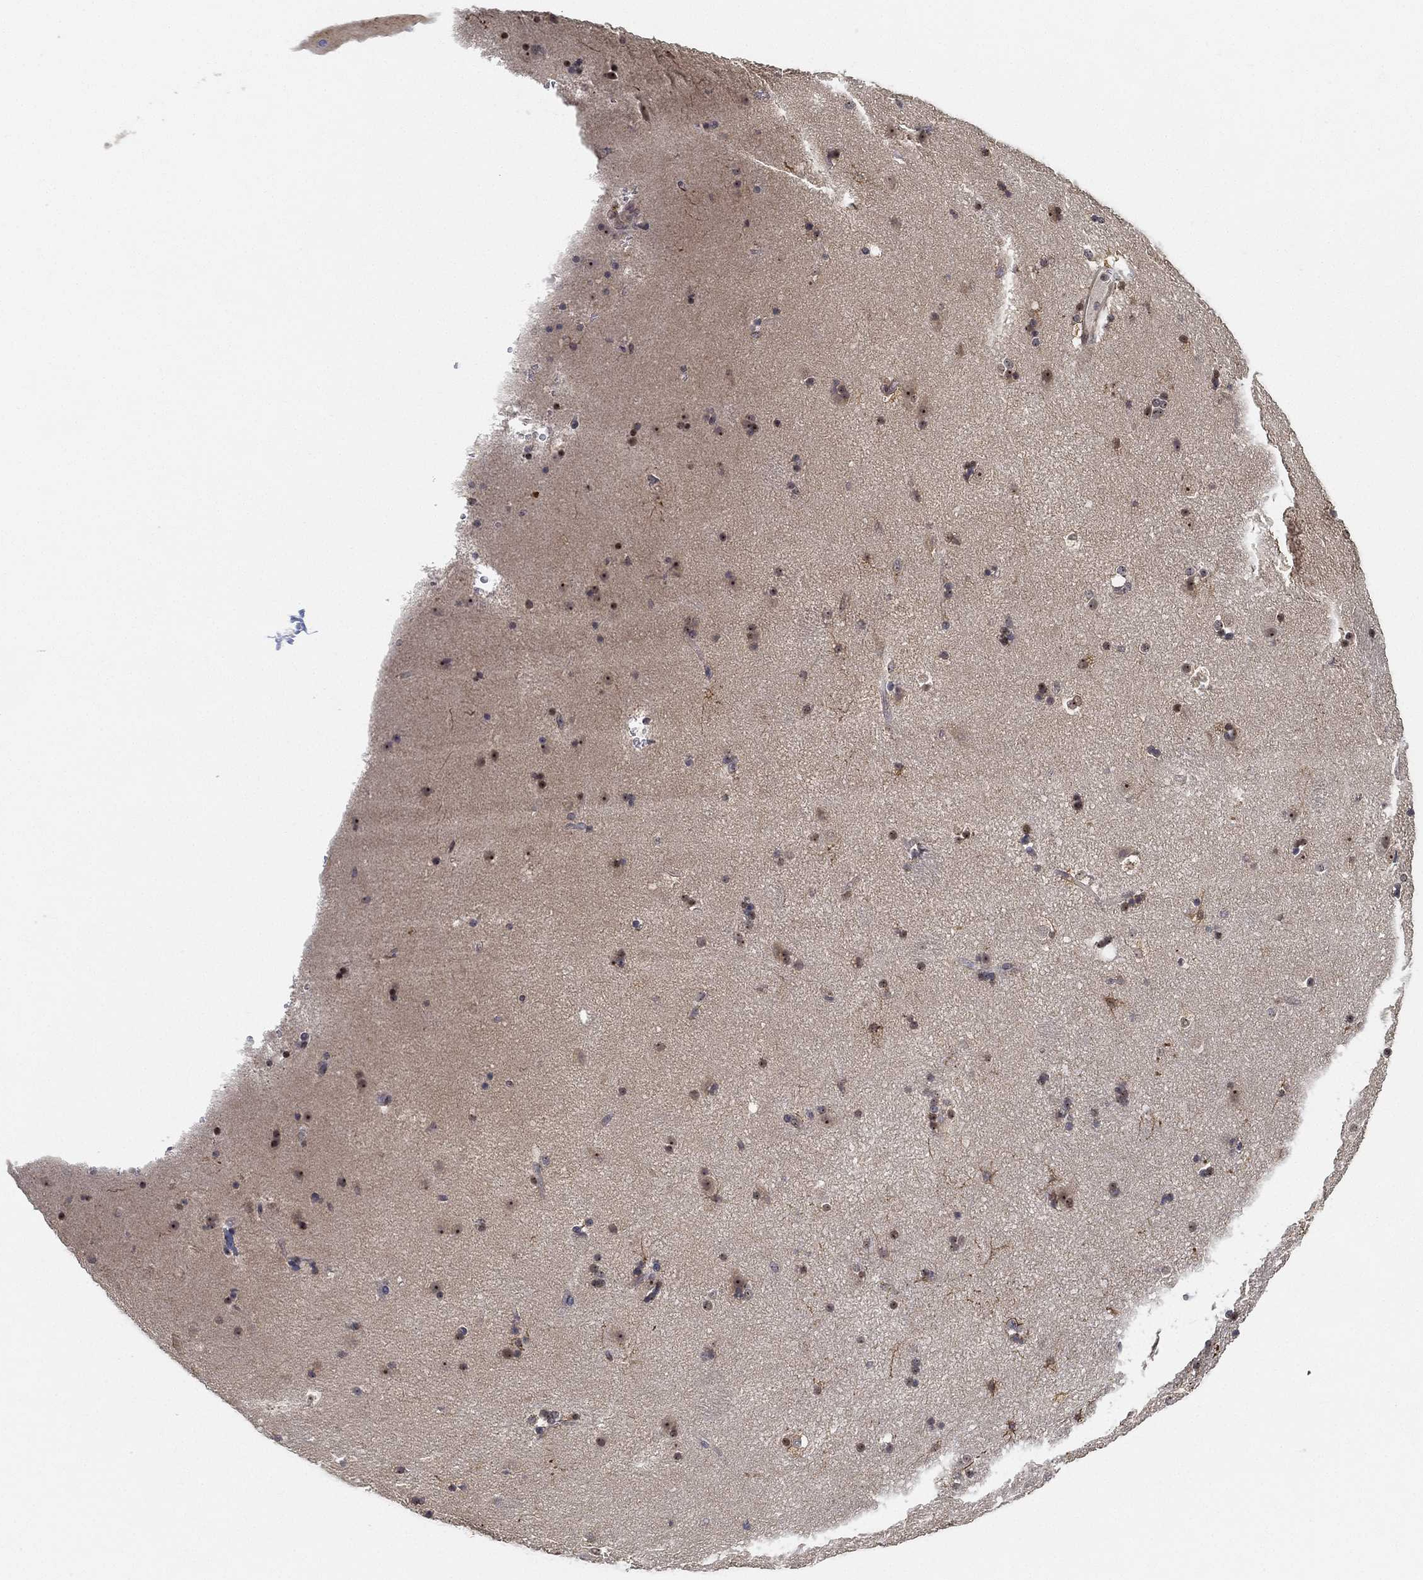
{"staining": {"intensity": "strong", "quantity": "<25%", "location": "cytoplasmic/membranous,nuclear"}, "tissue": "caudate", "cell_type": "Glial cells", "image_type": "normal", "snomed": [{"axis": "morphology", "description": "Normal tissue, NOS"}, {"axis": "topography", "description": "Lateral ventricle wall"}], "caption": "Benign caudate exhibits strong cytoplasmic/membranous,nuclear staining in about <25% of glial cells (Brightfield microscopy of DAB IHC at high magnification)..", "gene": "PPP1R16B", "patient": {"sex": "male", "age": 51}}